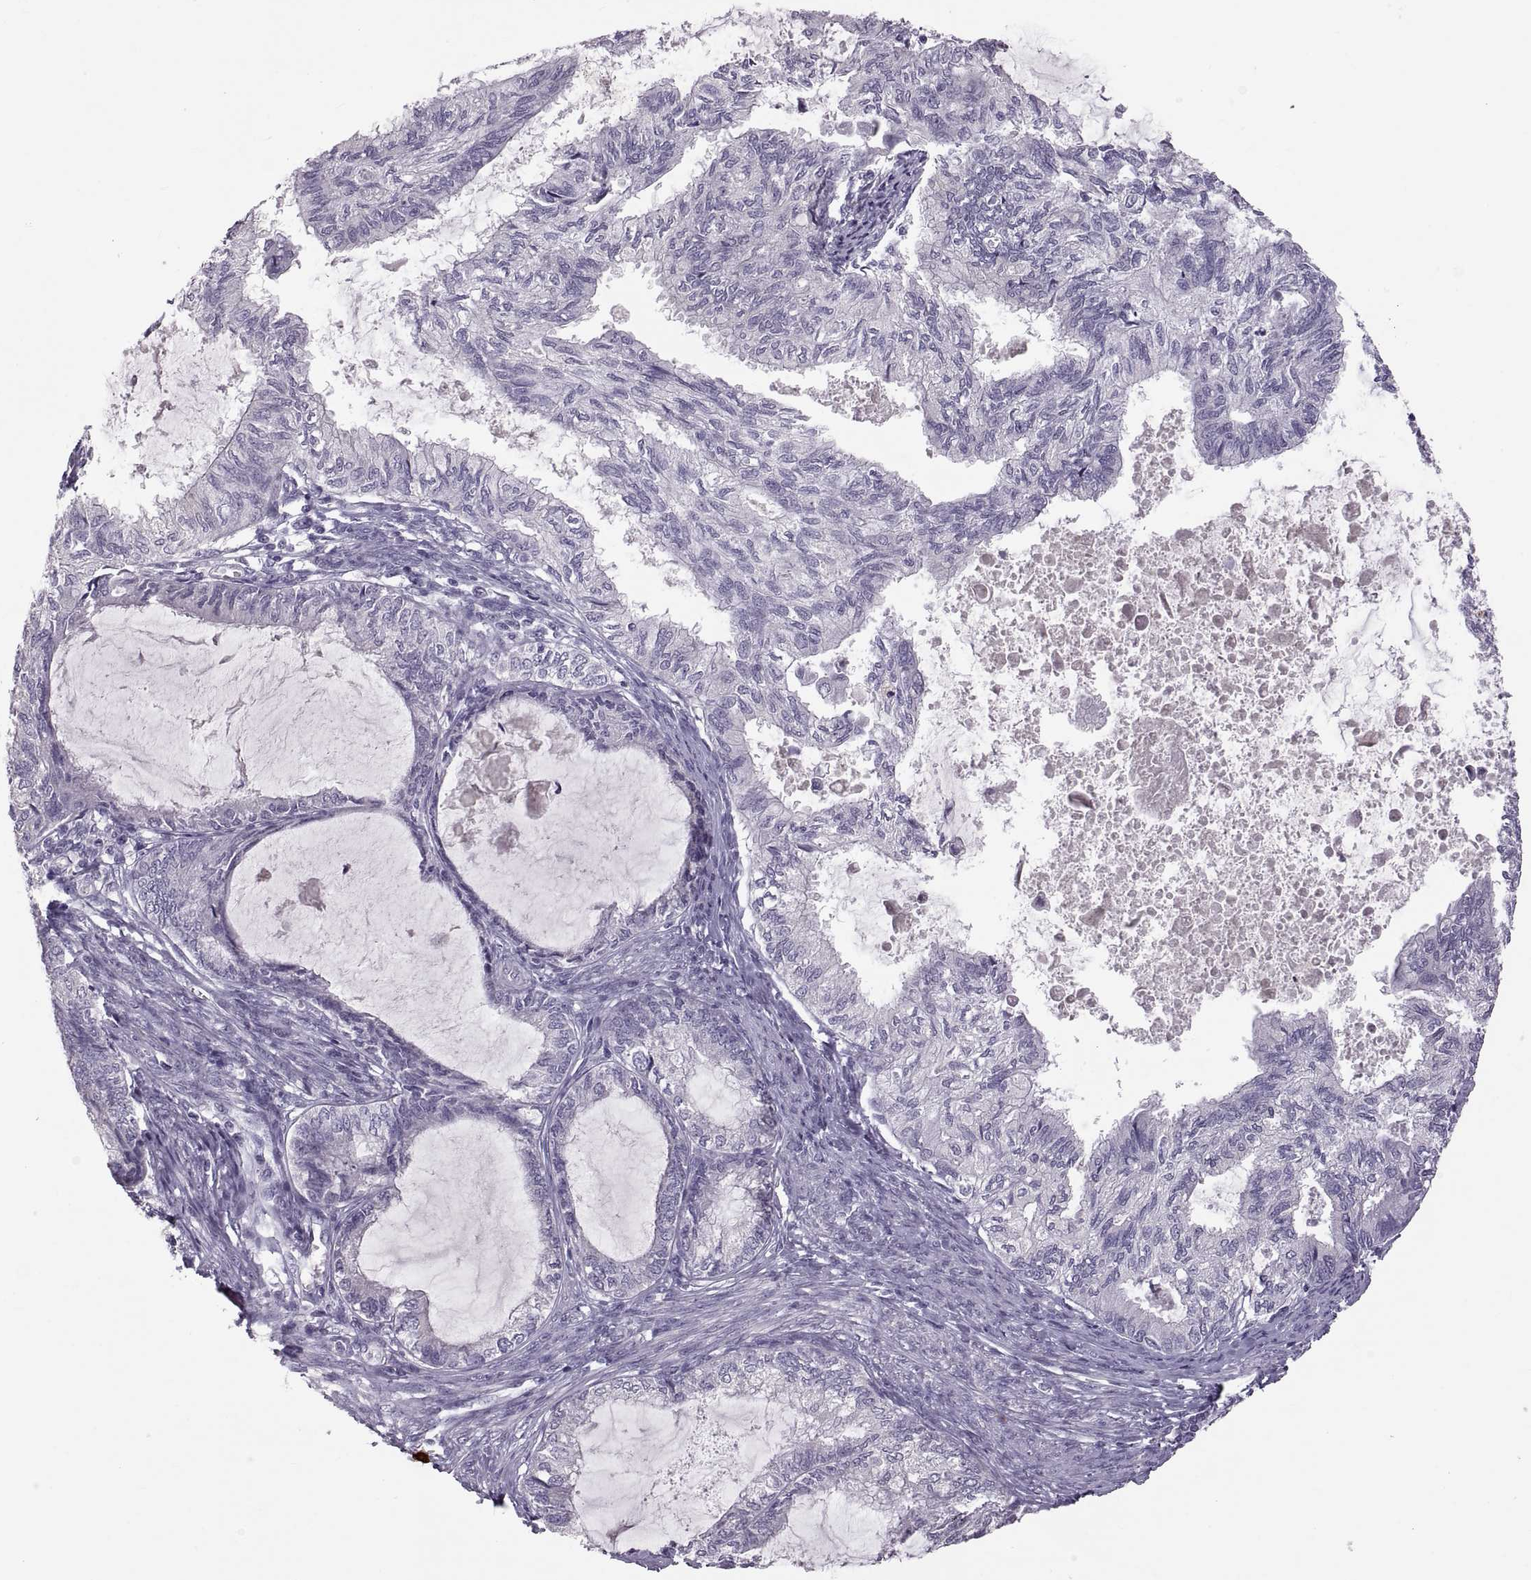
{"staining": {"intensity": "negative", "quantity": "none", "location": "none"}, "tissue": "endometrial cancer", "cell_type": "Tumor cells", "image_type": "cancer", "snomed": [{"axis": "morphology", "description": "Adenocarcinoma, NOS"}, {"axis": "topography", "description": "Endometrium"}], "caption": "Tumor cells are negative for brown protein staining in endometrial cancer. (Stains: DAB (3,3'-diaminobenzidine) IHC with hematoxylin counter stain, Microscopy: brightfield microscopy at high magnification).", "gene": "WFDC8", "patient": {"sex": "female", "age": 86}}